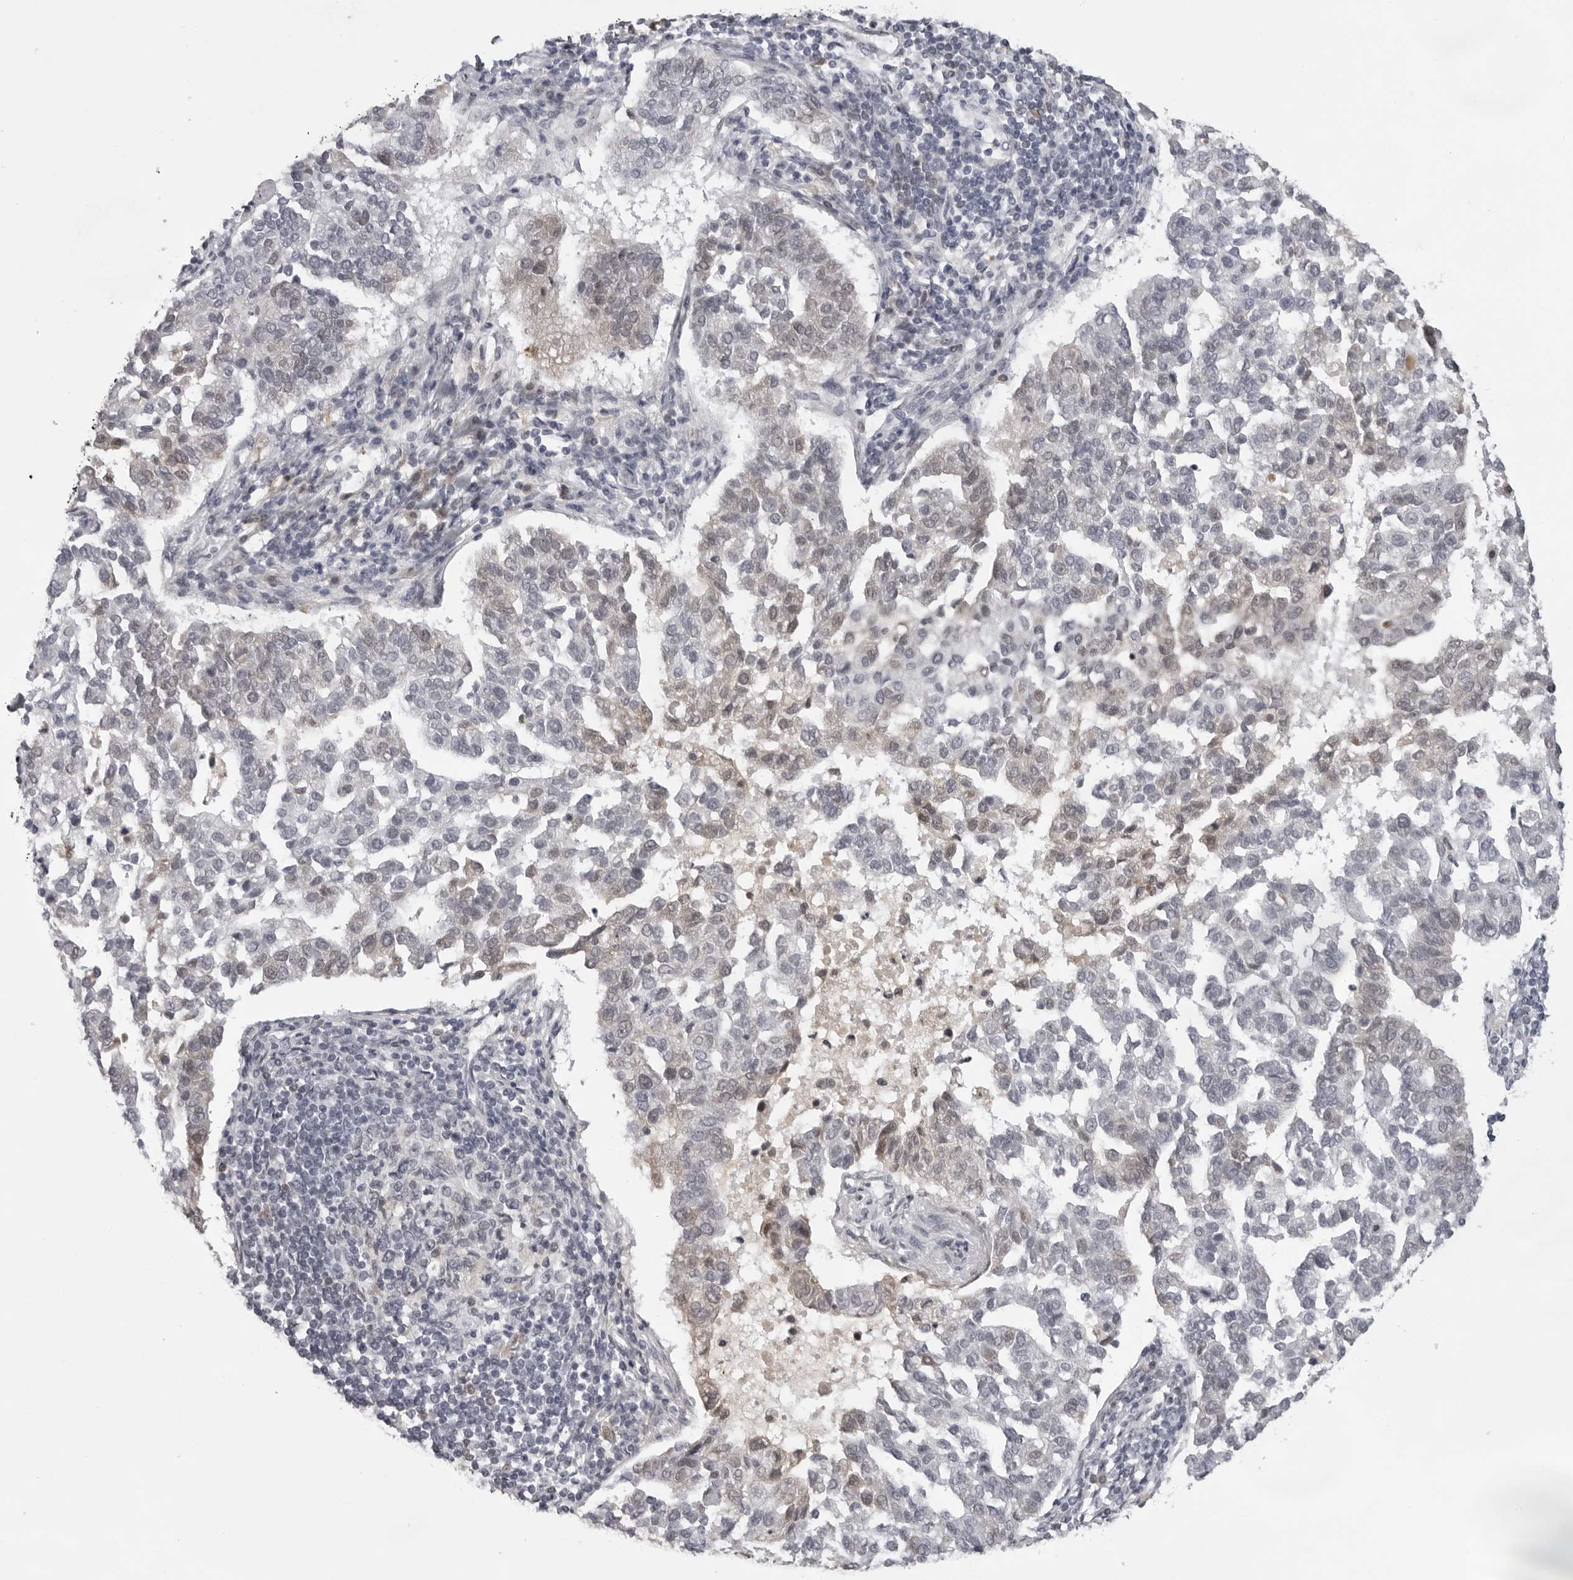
{"staining": {"intensity": "weak", "quantity": "<25%", "location": "cytoplasmic/membranous,nuclear"}, "tissue": "pancreatic cancer", "cell_type": "Tumor cells", "image_type": "cancer", "snomed": [{"axis": "morphology", "description": "Adenocarcinoma, NOS"}, {"axis": "topography", "description": "Pancreas"}], "caption": "This is a micrograph of IHC staining of pancreatic adenocarcinoma, which shows no positivity in tumor cells.", "gene": "EXOSC10", "patient": {"sex": "female", "age": 61}}